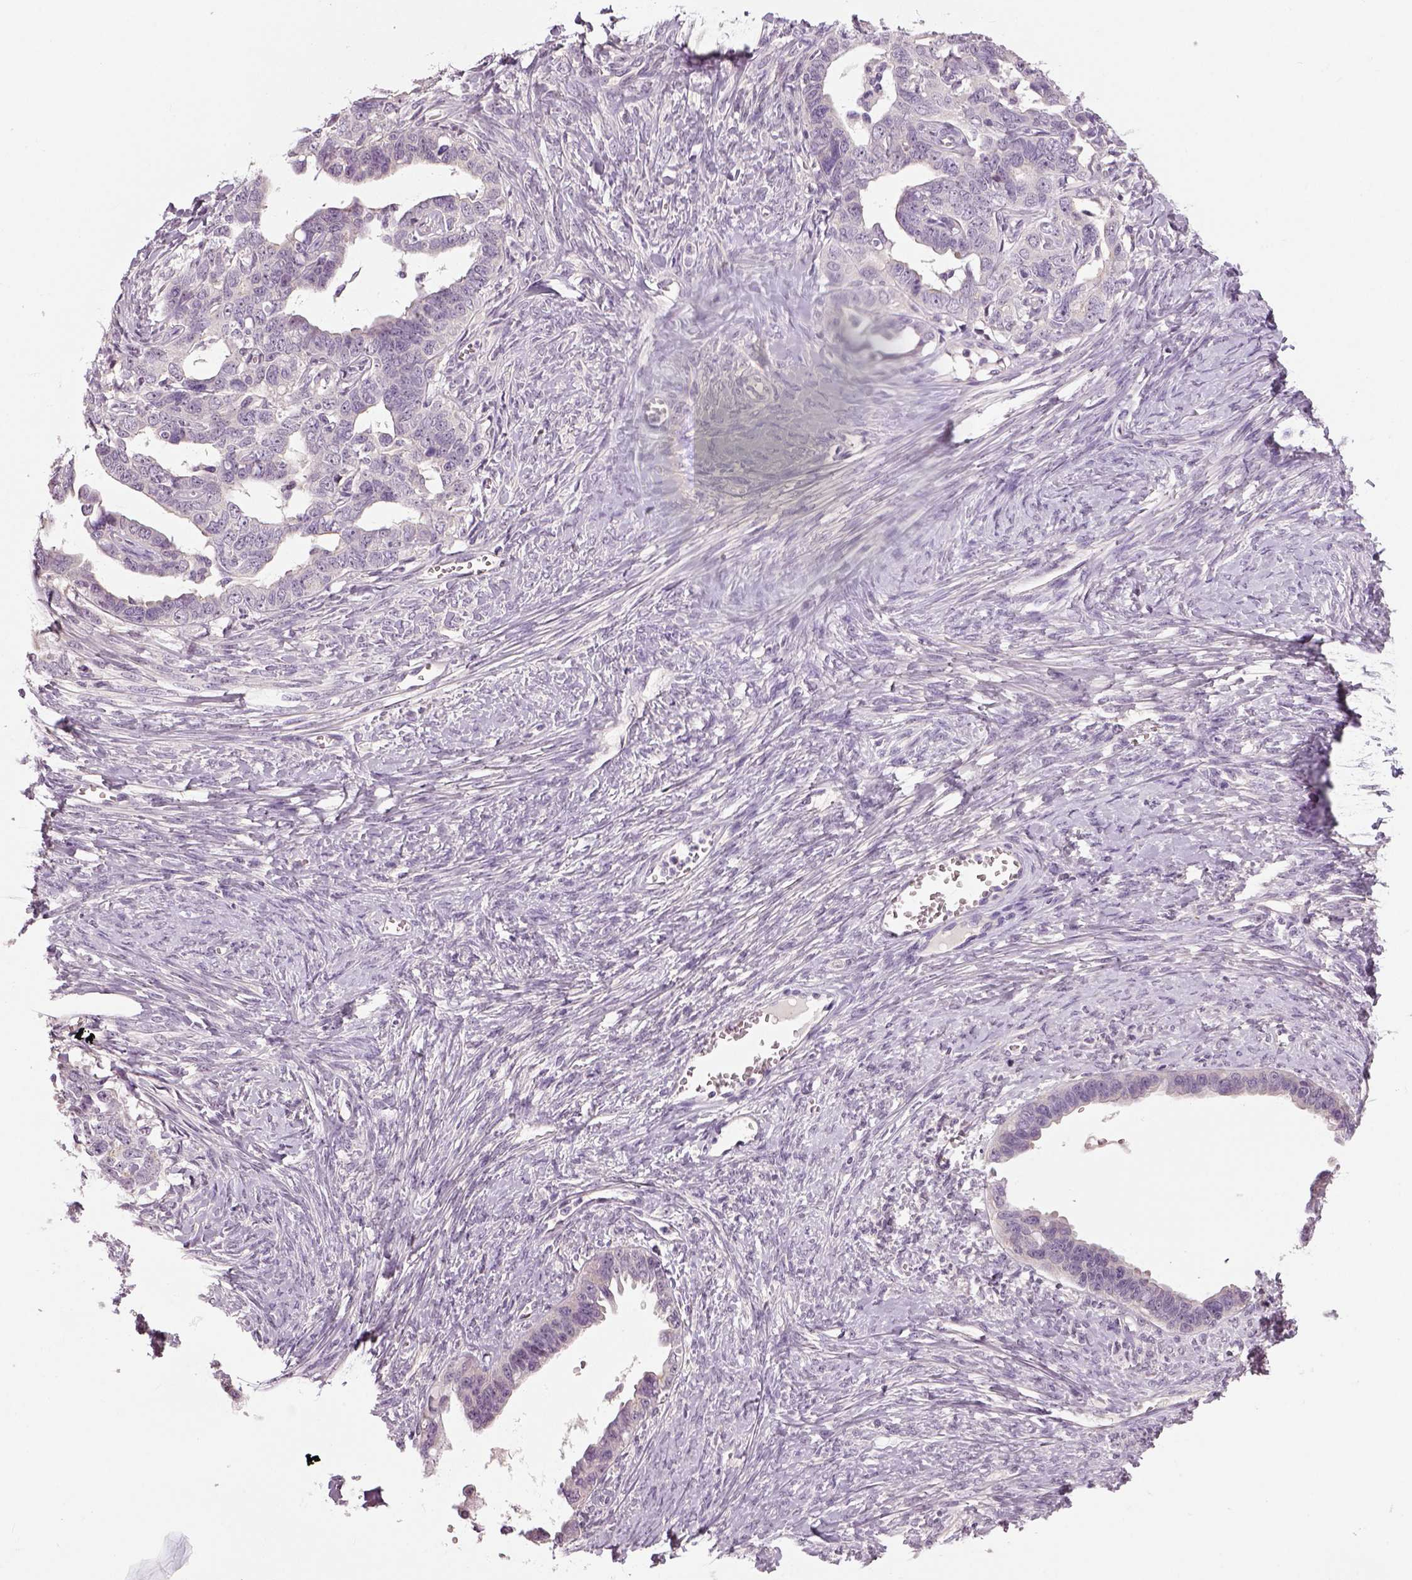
{"staining": {"intensity": "negative", "quantity": "none", "location": "none"}, "tissue": "ovarian cancer", "cell_type": "Tumor cells", "image_type": "cancer", "snomed": [{"axis": "morphology", "description": "Cystadenocarcinoma, serous, NOS"}, {"axis": "topography", "description": "Ovary"}], "caption": "Image shows no protein staining in tumor cells of ovarian cancer tissue. (Stains: DAB IHC with hematoxylin counter stain, Microscopy: brightfield microscopy at high magnification).", "gene": "NECAB1", "patient": {"sex": "female", "age": 69}}